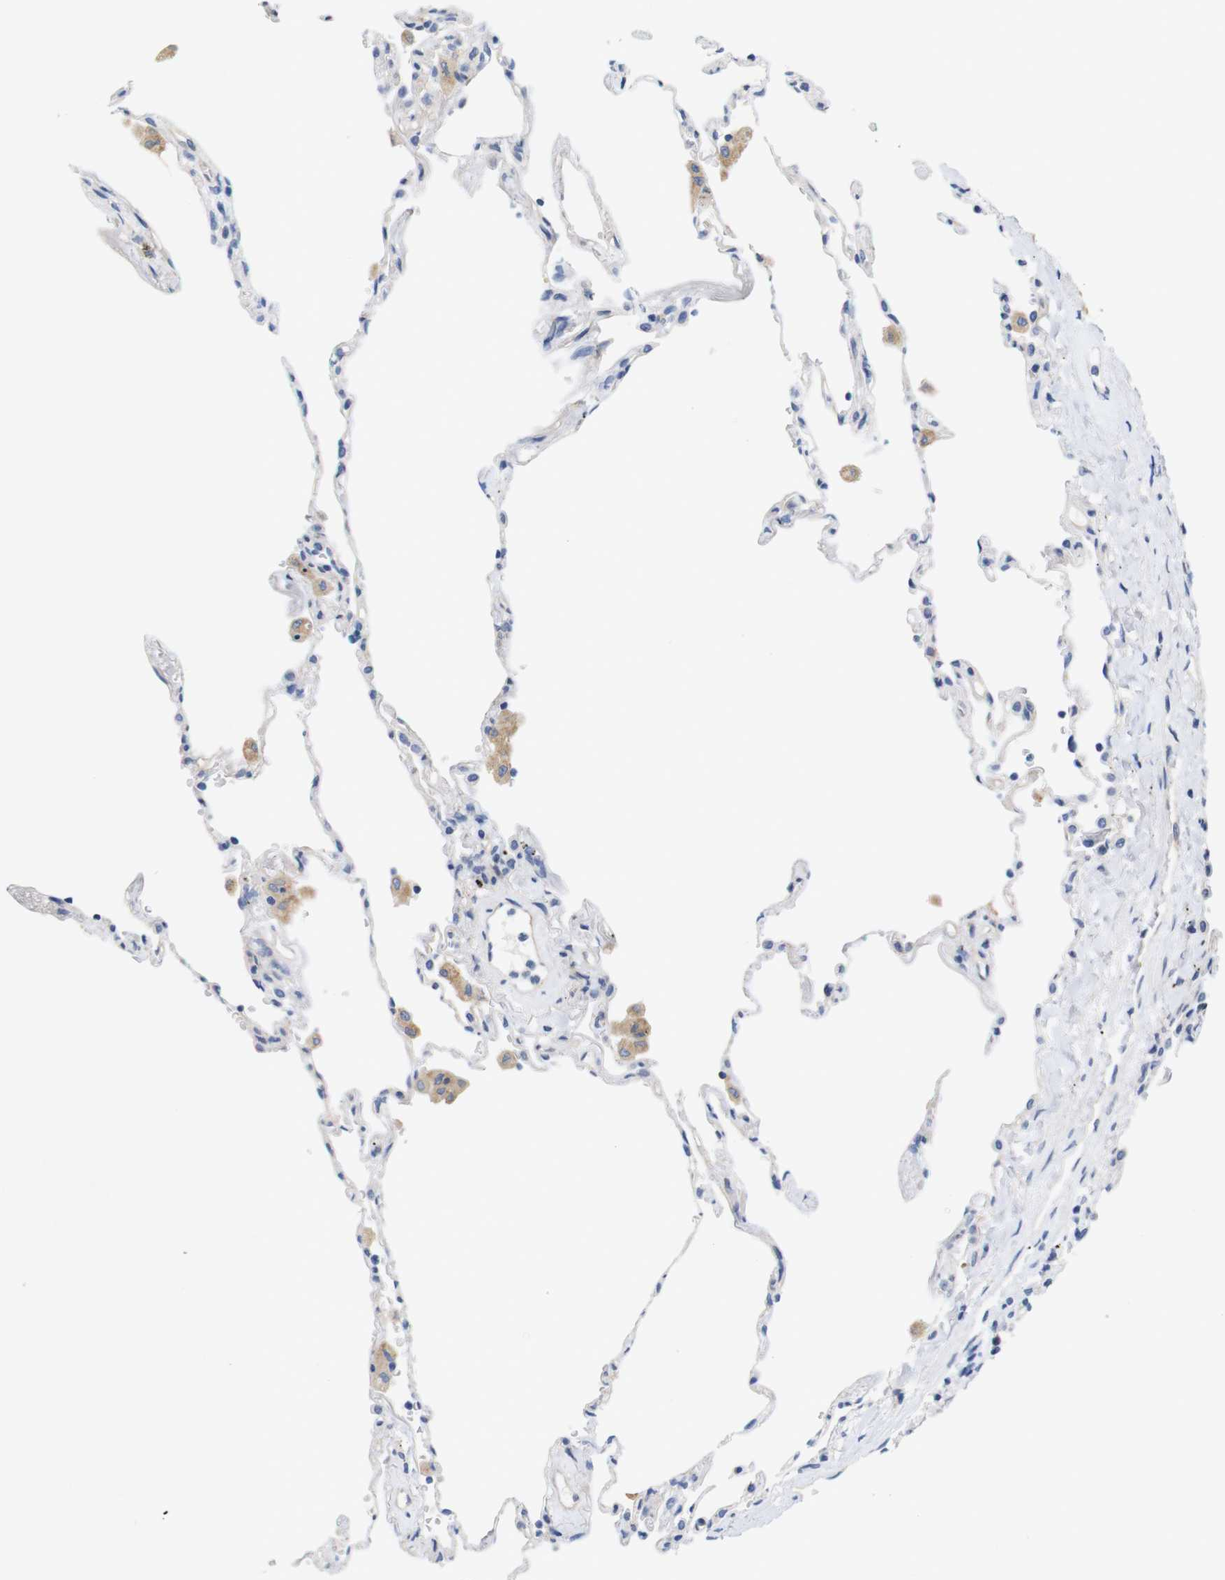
{"staining": {"intensity": "negative", "quantity": "none", "location": "none"}, "tissue": "lung", "cell_type": "Alveolar cells", "image_type": "normal", "snomed": [{"axis": "morphology", "description": "Normal tissue, NOS"}, {"axis": "topography", "description": "Lung"}], "caption": "DAB (3,3'-diaminobenzidine) immunohistochemical staining of normal lung demonstrates no significant staining in alveolar cells.", "gene": "ITGA5", "patient": {"sex": "male", "age": 59}}